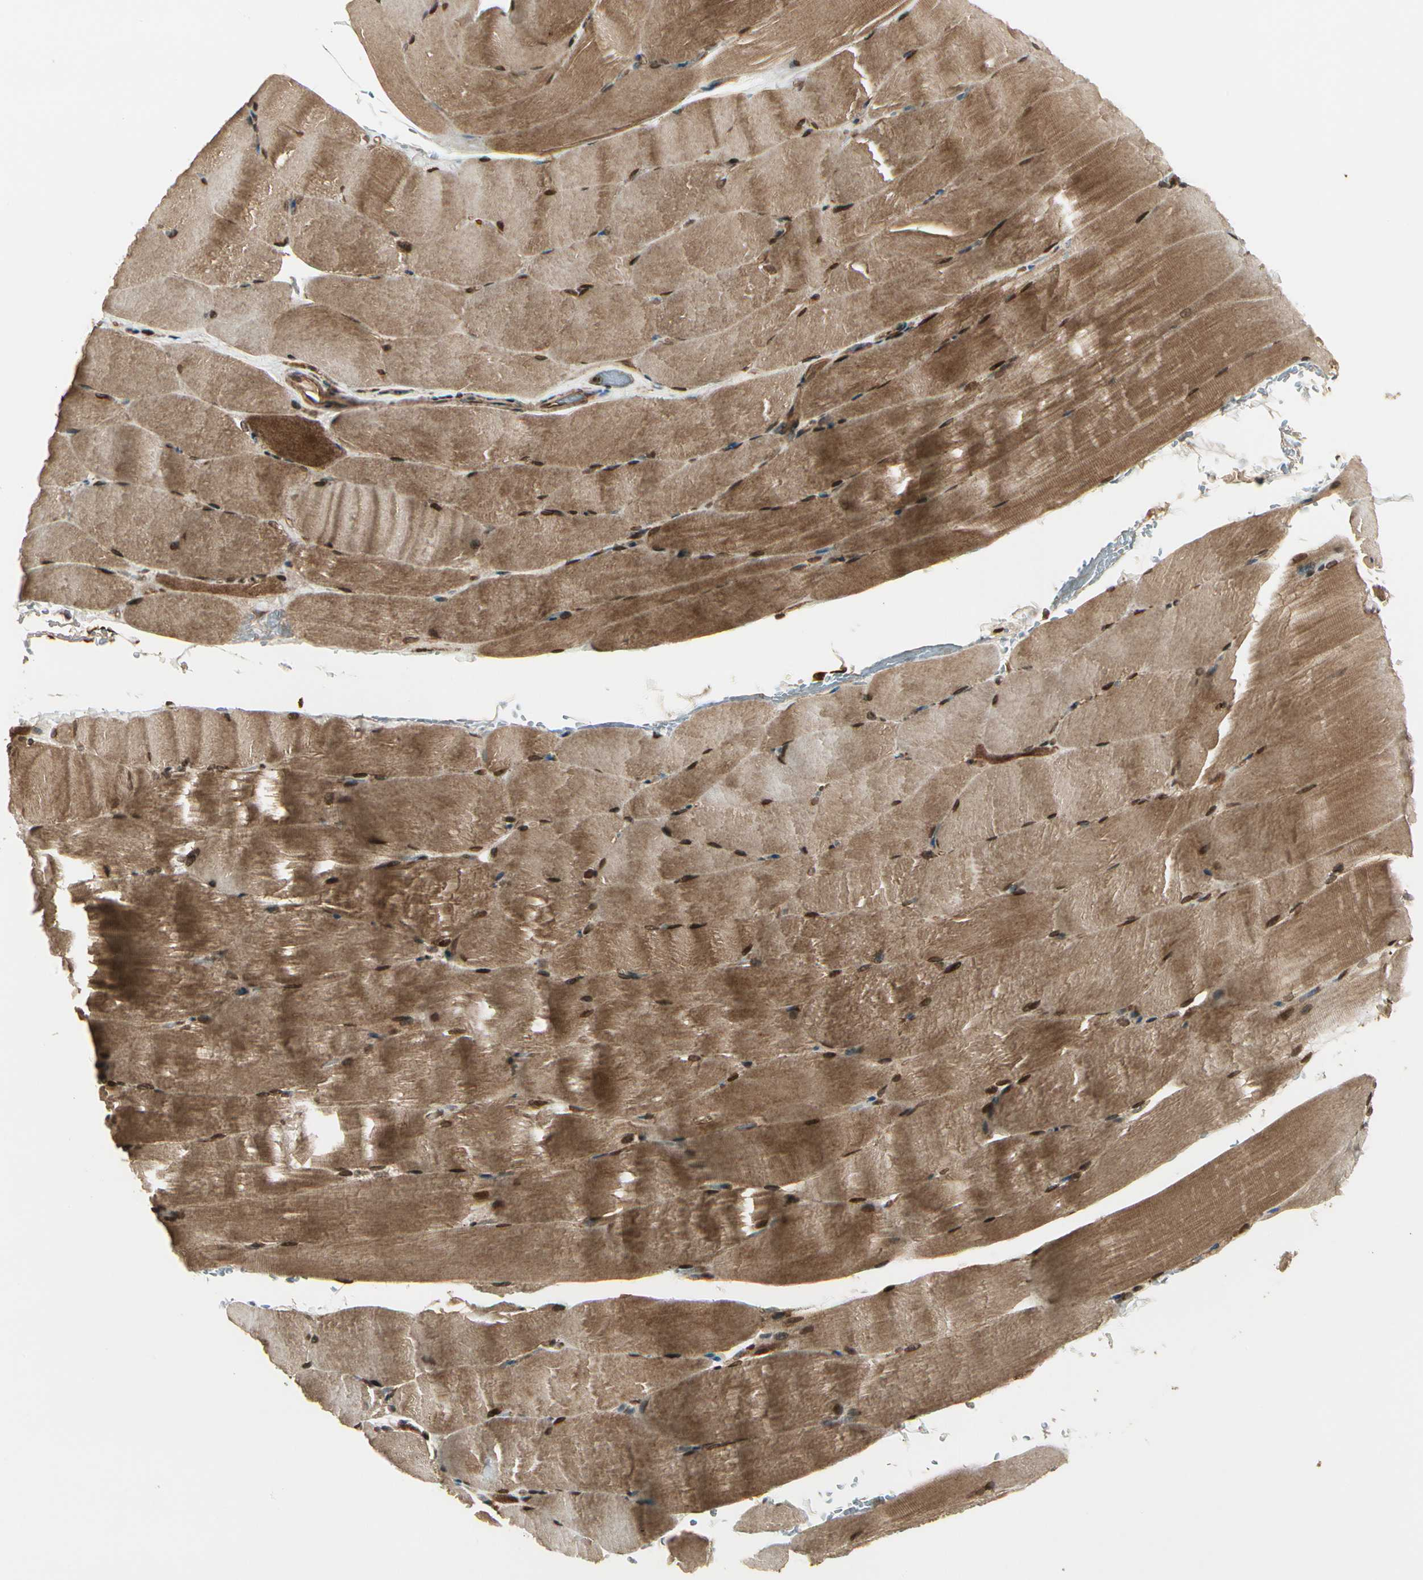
{"staining": {"intensity": "moderate", "quantity": ">75%", "location": "cytoplasmic/membranous,nuclear"}, "tissue": "skeletal muscle", "cell_type": "Myocytes", "image_type": "normal", "snomed": [{"axis": "morphology", "description": "Normal tissue, NOS"}, {"axis": "topography", "description": "Skeletal muscle"}, {"axis": "topography", "description": "Parathyroid gland"}], "caption": "The histopathology image shows staining of benign skeletal muscle, revealing moderate cytoplasmic/membranous,nuclear protein staining (brown color) within myocytes.", "gene": "GLUL", "patient": {"sex": "female", "age": 37}}